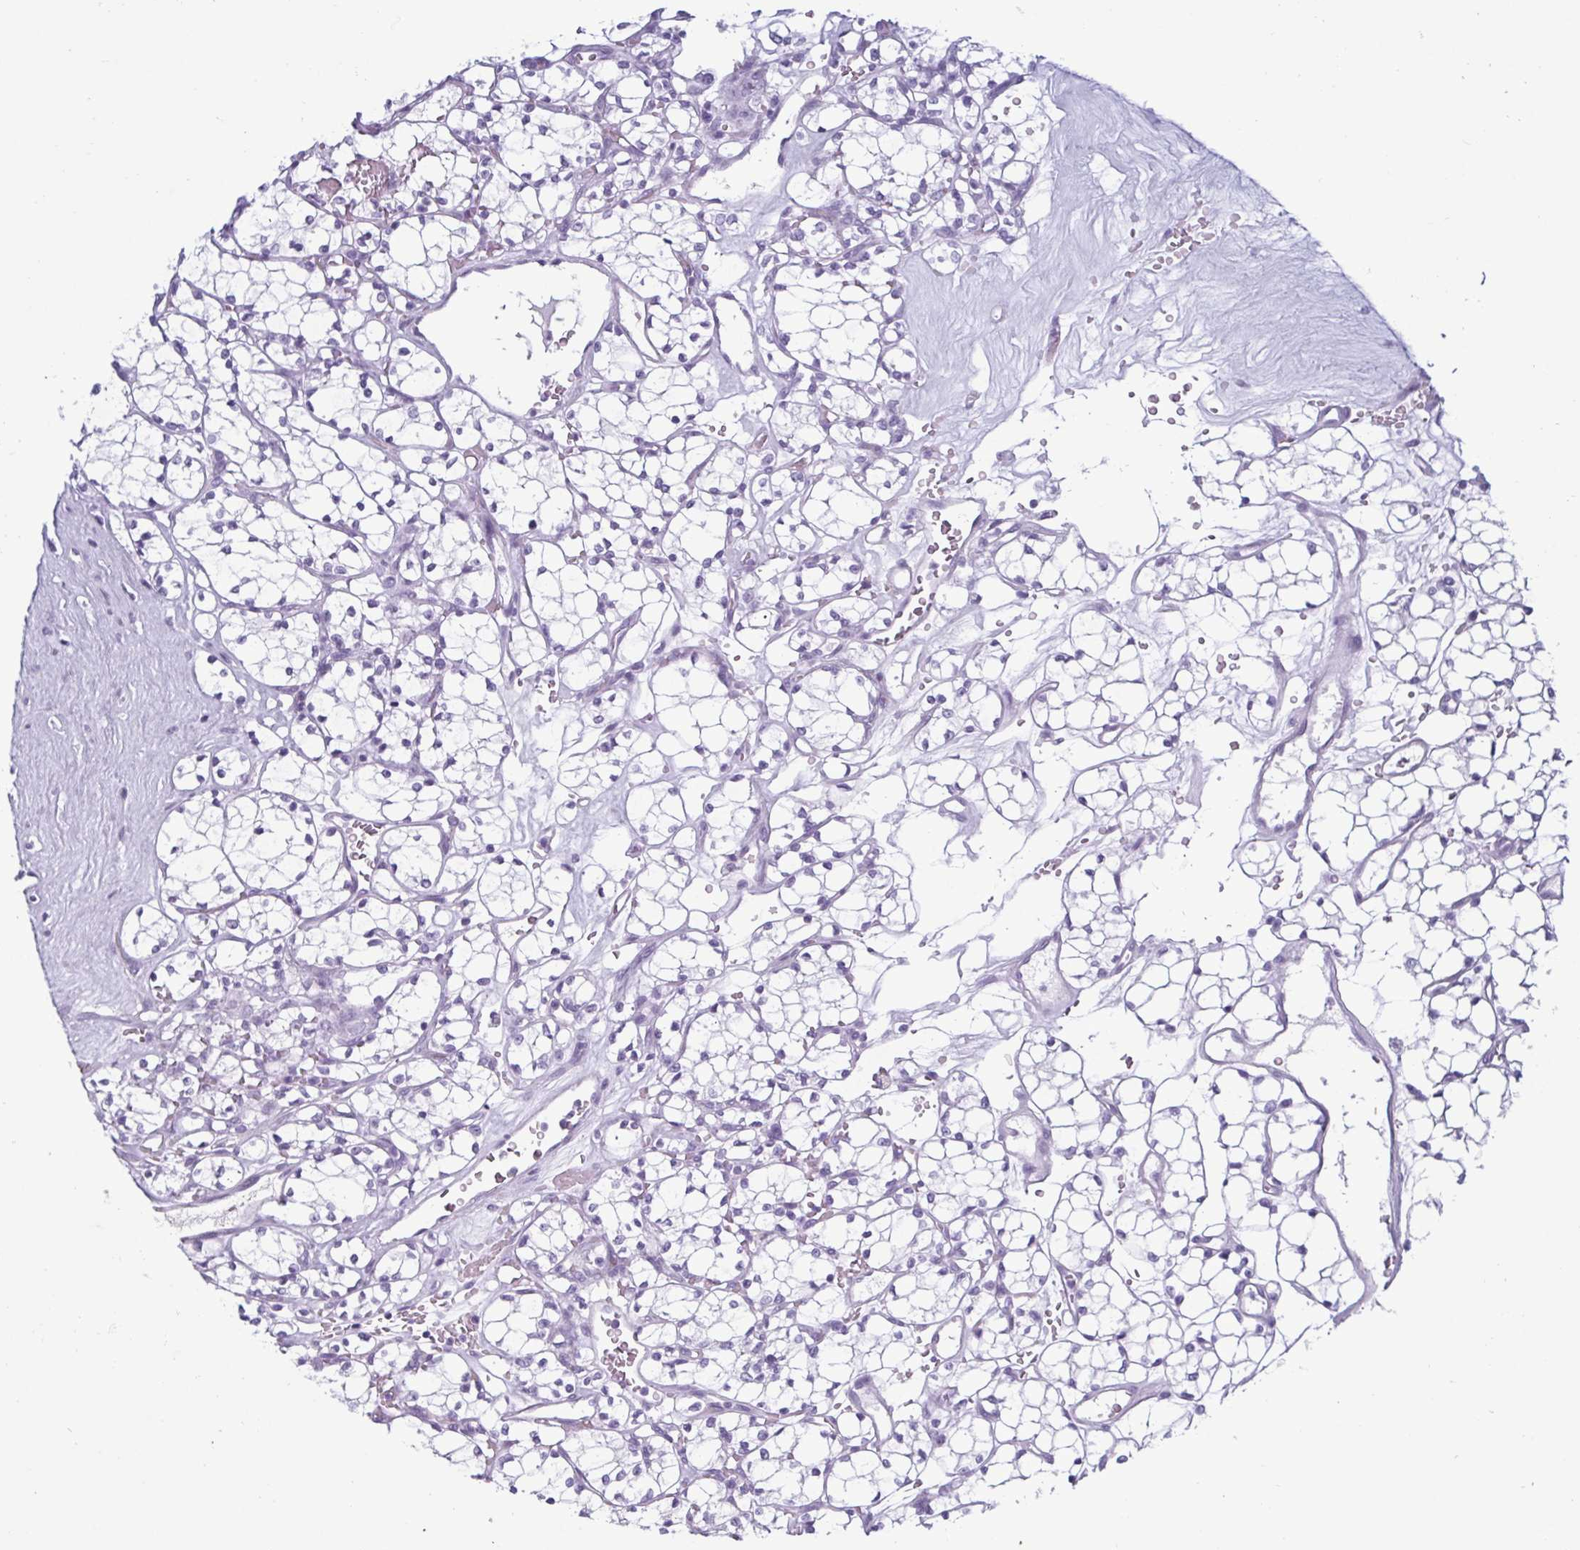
{"staining": {"intensity": "negative", "quantity": "none", "location": "none"}, "tissue": "renal cancer", "cell_type": "Tumor cells", "image_type": "cancer", "snomed": [{"axis": "morphology", "description": "Adenocarcinoma, NOS"}, {"axis": "topography", "description": "Kidney"}], "caption": "Human adenocarcinoma (renal) stained for a protein using immunohistochemistry demonstrates no expression in tumor cells.", "gene": "KRT10", "patient": {"sex": "female", "age": 69}}